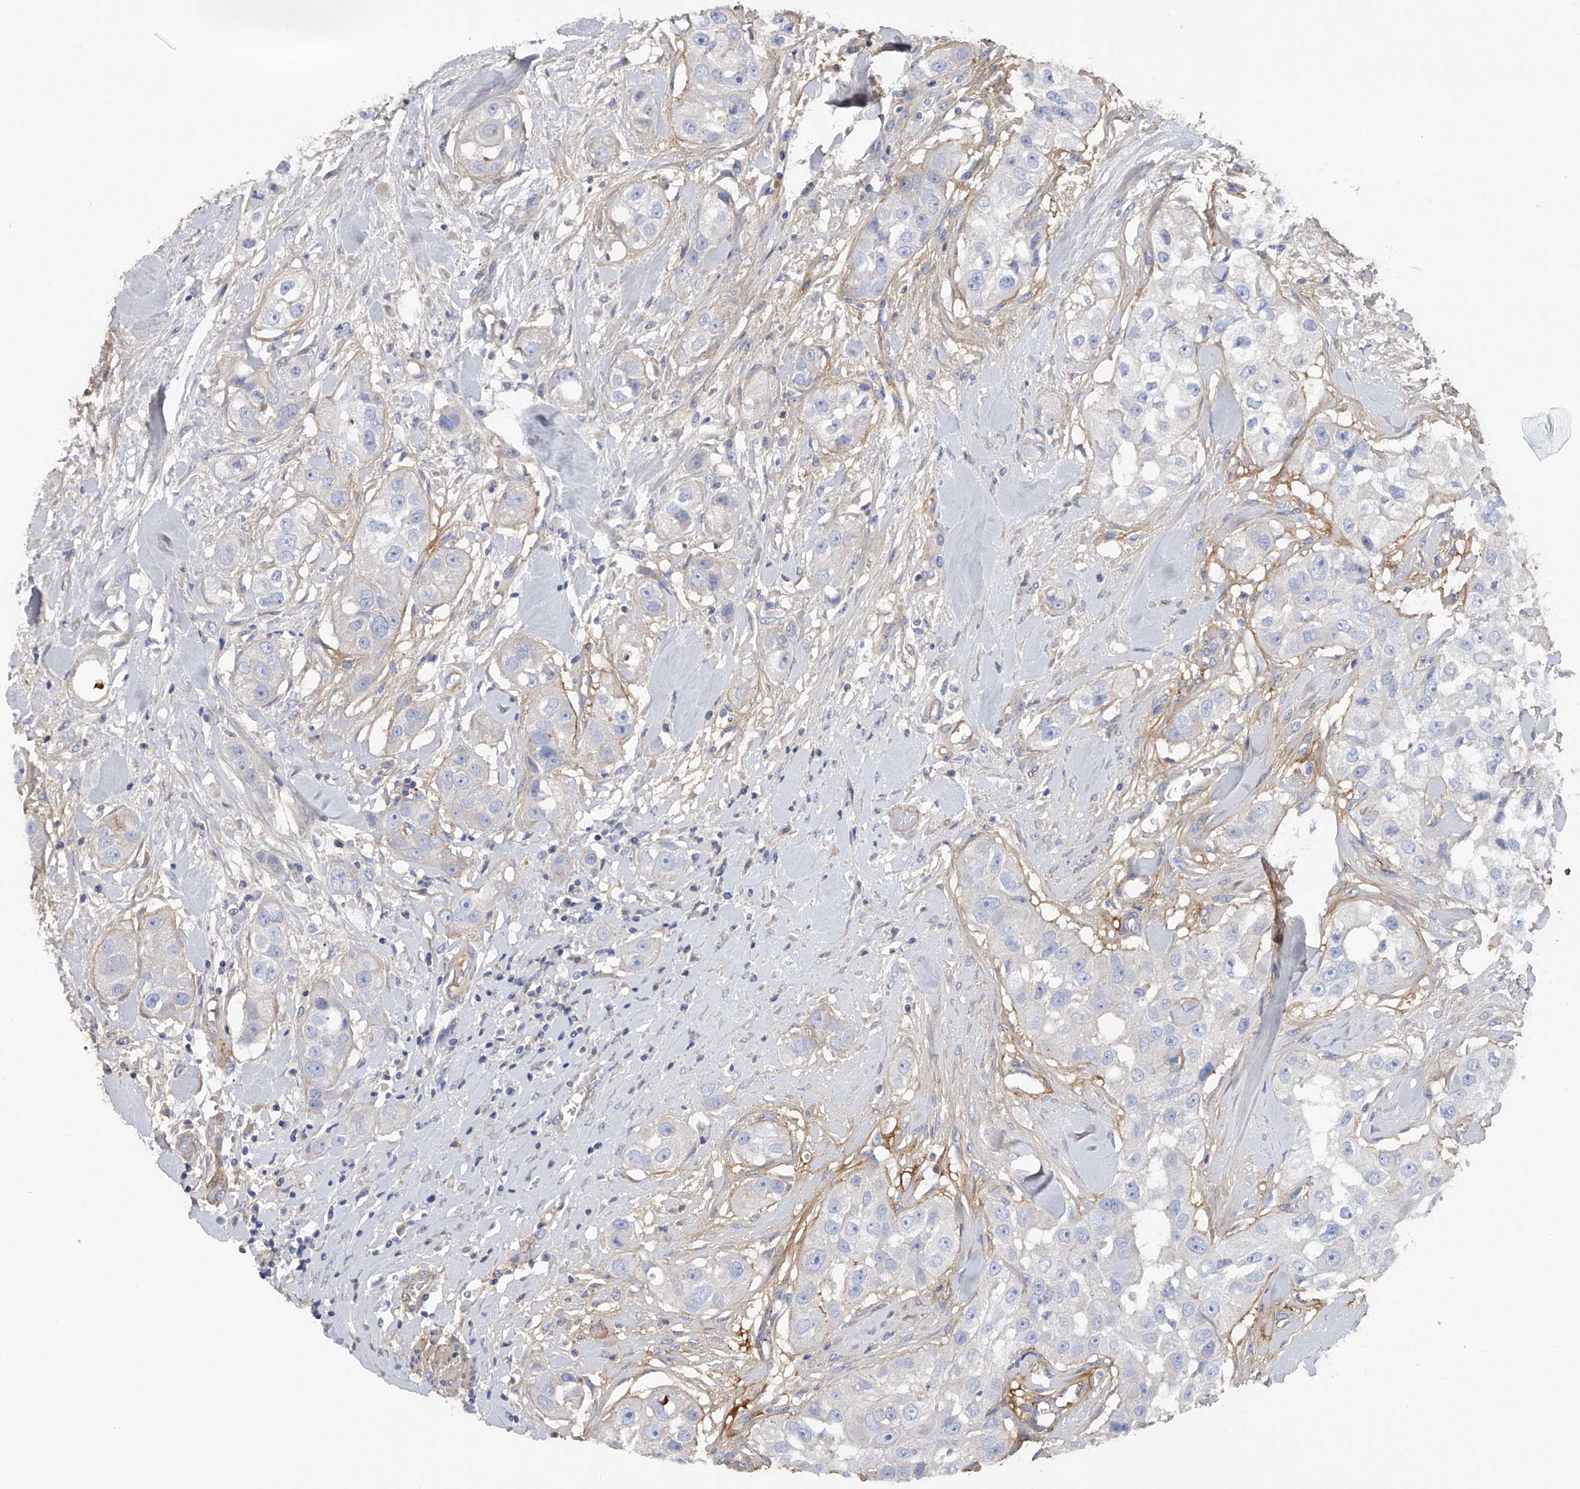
{"staining": {"intensity": "negative", "quantity": "none", "location": "none"}, "tissue": "head and neck cancer", "cell_type": "Tumor cells", "image_type": "cancer", "snomed": [{"axis": "morphology", "description": "Normal tissue, NOS"}, {"axis": "morphology", "description": "Squamous cell carcinoma, NOS"}, {"axis": "topography", "description": "Skeletal muscle"}, {"axis": "topography", "description": "Head-Neck"}], "caption": "Head and neck cancer (squamous cell carcinoma) was stained to show a protein in brown. There is no significant staining in tumor cells.", "gene": "RWDD2A", "patient": {"sex": "male", "age": 51}}